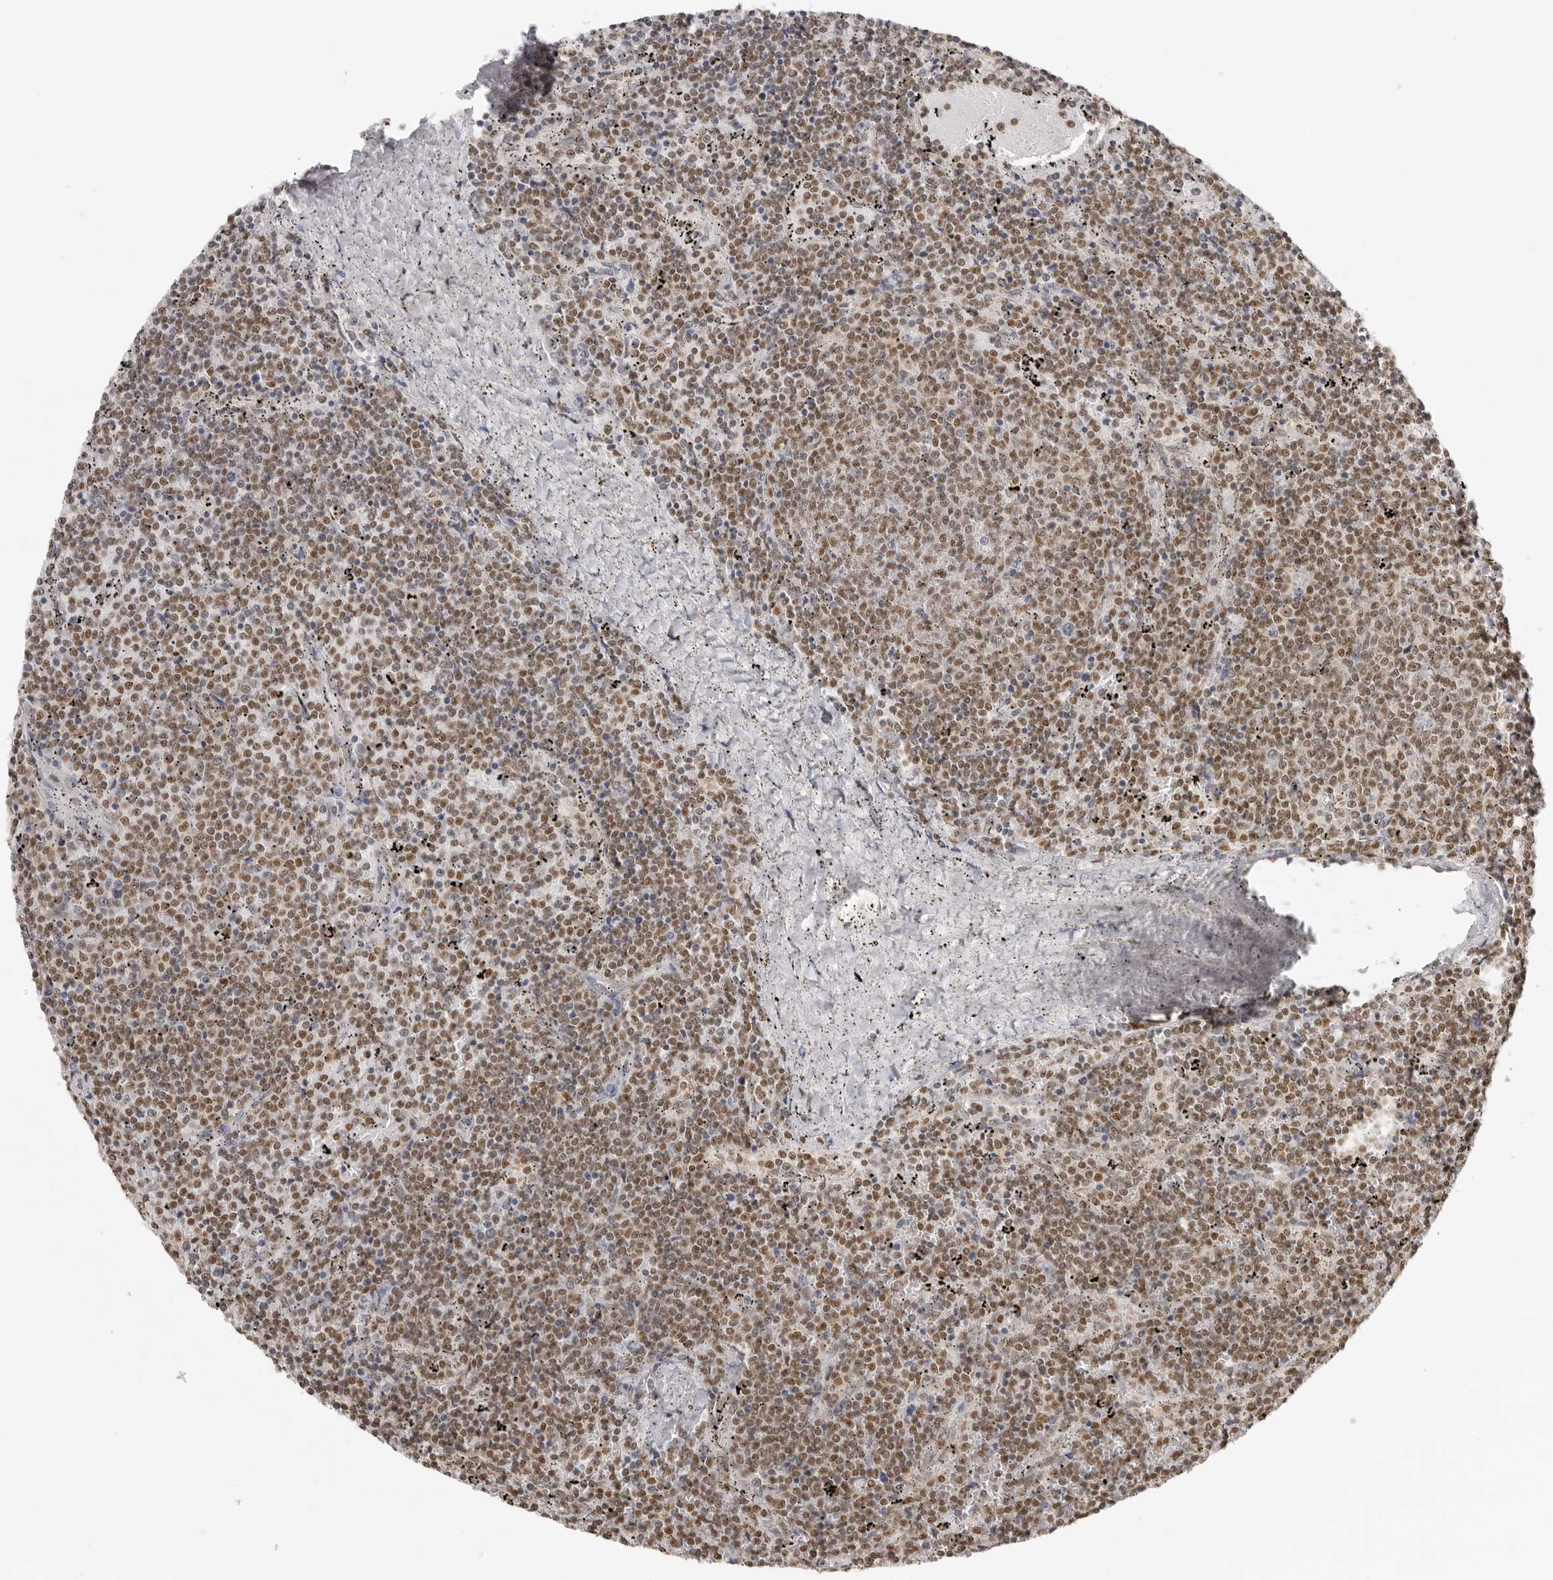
{"staining": {"intensity": "moderate", "quantity": ">75%", "location": "nuclear"}, "tissue": "lymphoma", "cell_type": "Tumor cells", "image_type": "cancer", "snomed": [{"axis": "morphology", "description": "Malignant lymphoma, non-Hodgkin's type, Low grade"}, {"axis": "topography", "description": "Spleen"}], "caption": "The photomicrograph displays staining of low-grade malignant lymphoma, non-Hodgkin's type, revealing moderate nuclear protein expression (brown color) within tumor cells.", "gene": "RPA2", "patient": {"sex": "female", "age": 50}}